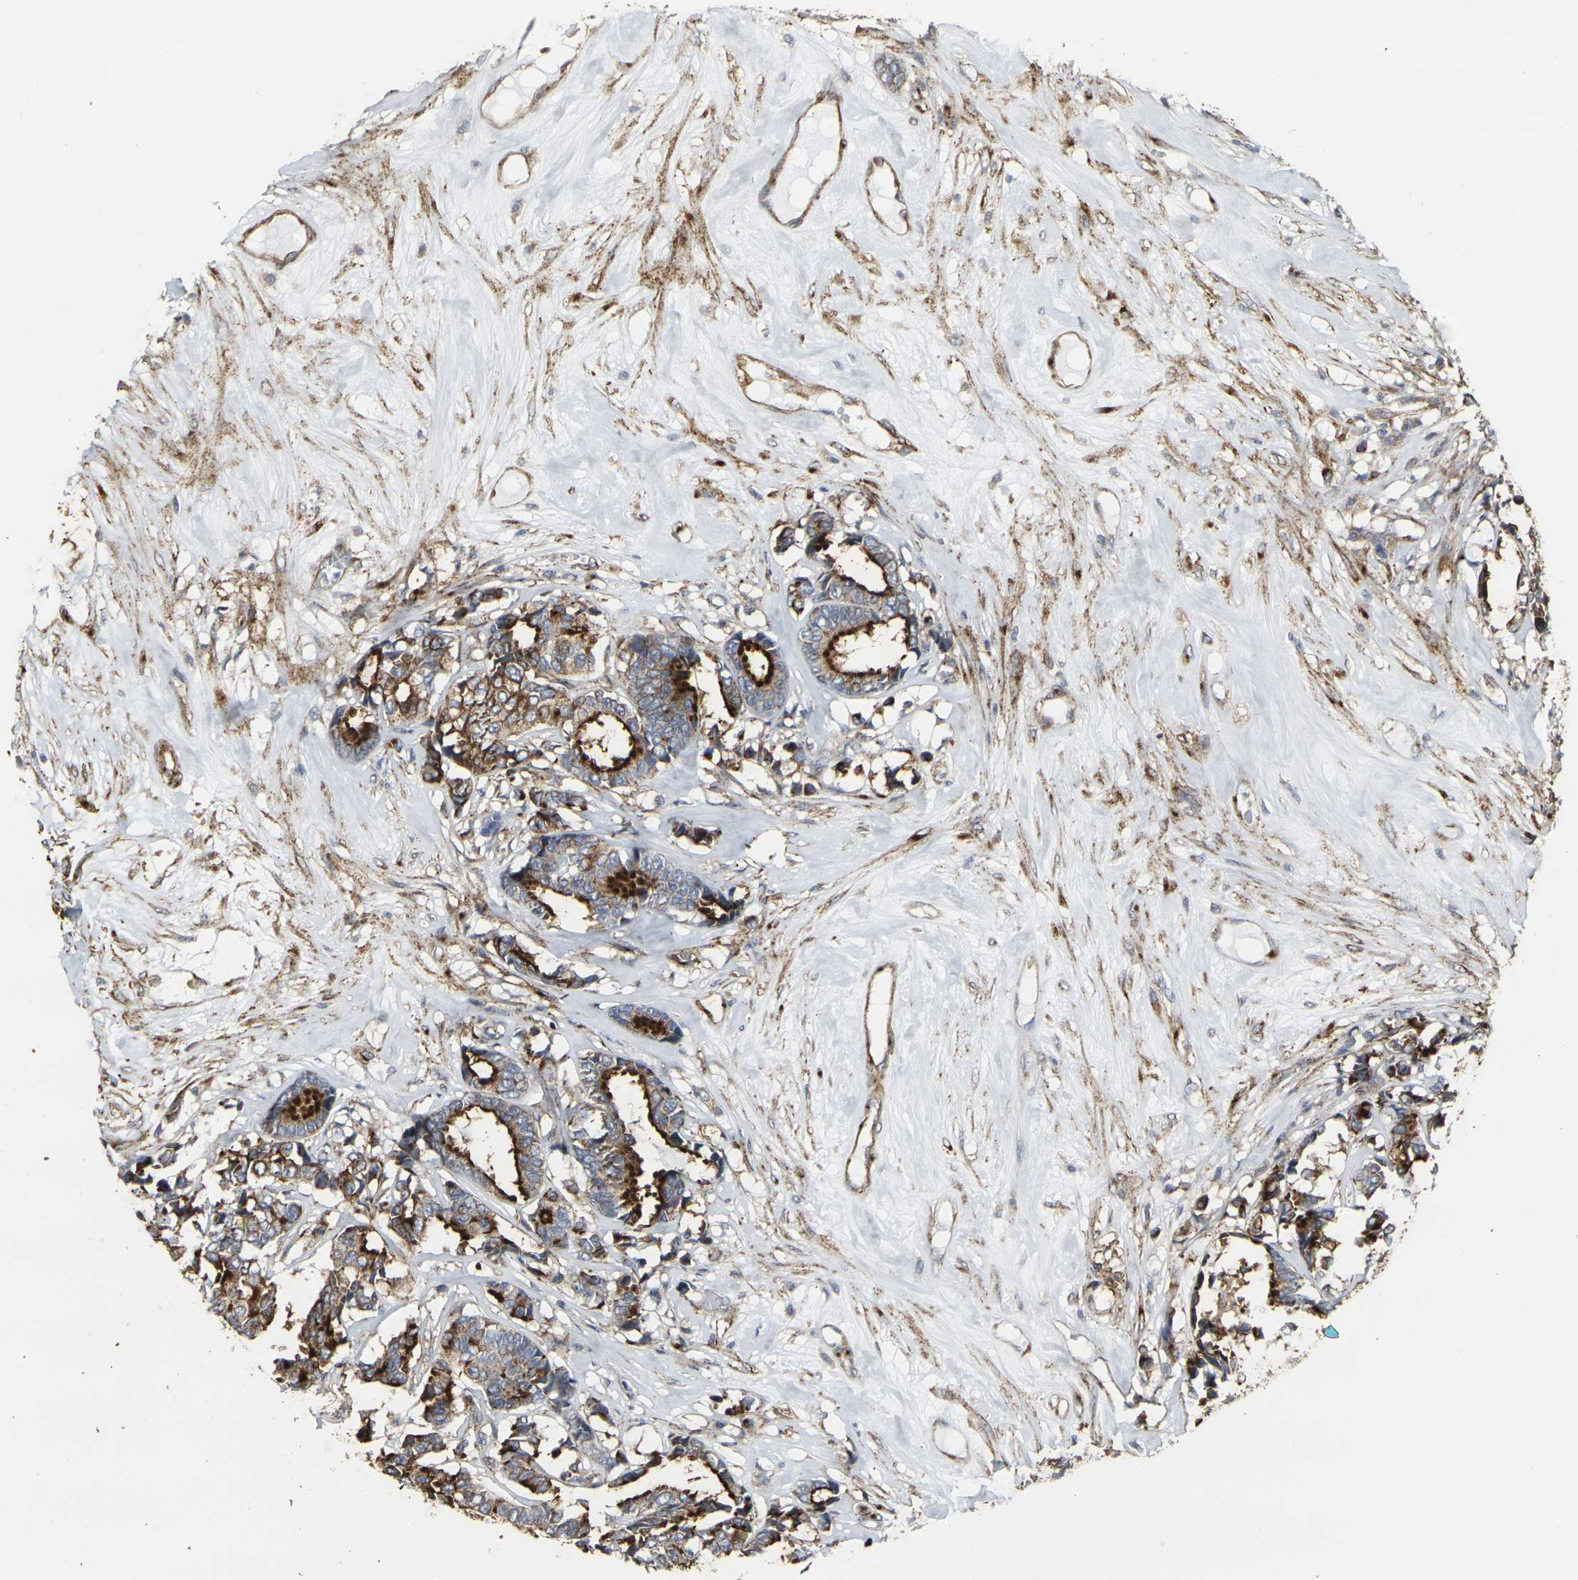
{"staining": {"intensity": "strong", "quantity": ">75%", "location": "cytoplasmic/membranous"}, "tissue": "breast cancer", "cell_type": "Tumor cells", "image_type": "cancer", "snomed": [{"axis": "morphology", "description": "Duct carcinoma"}, {"axis": "topography", "description": "Breast"}], "caption": "A high amount of strong cytoplasmic/membranous expression is present in approximately >75% of tumor cells in invasive ductal carcinoma (breast) tissue. The protein of interest is stained brown, and the nuclei are stained in blue (DAB (3,3'-diaminobenzidine) IHC with brightfield microscopy, high magnification).", "gene": "MYOF", "patient": {"sex": "female", "age": 87}}